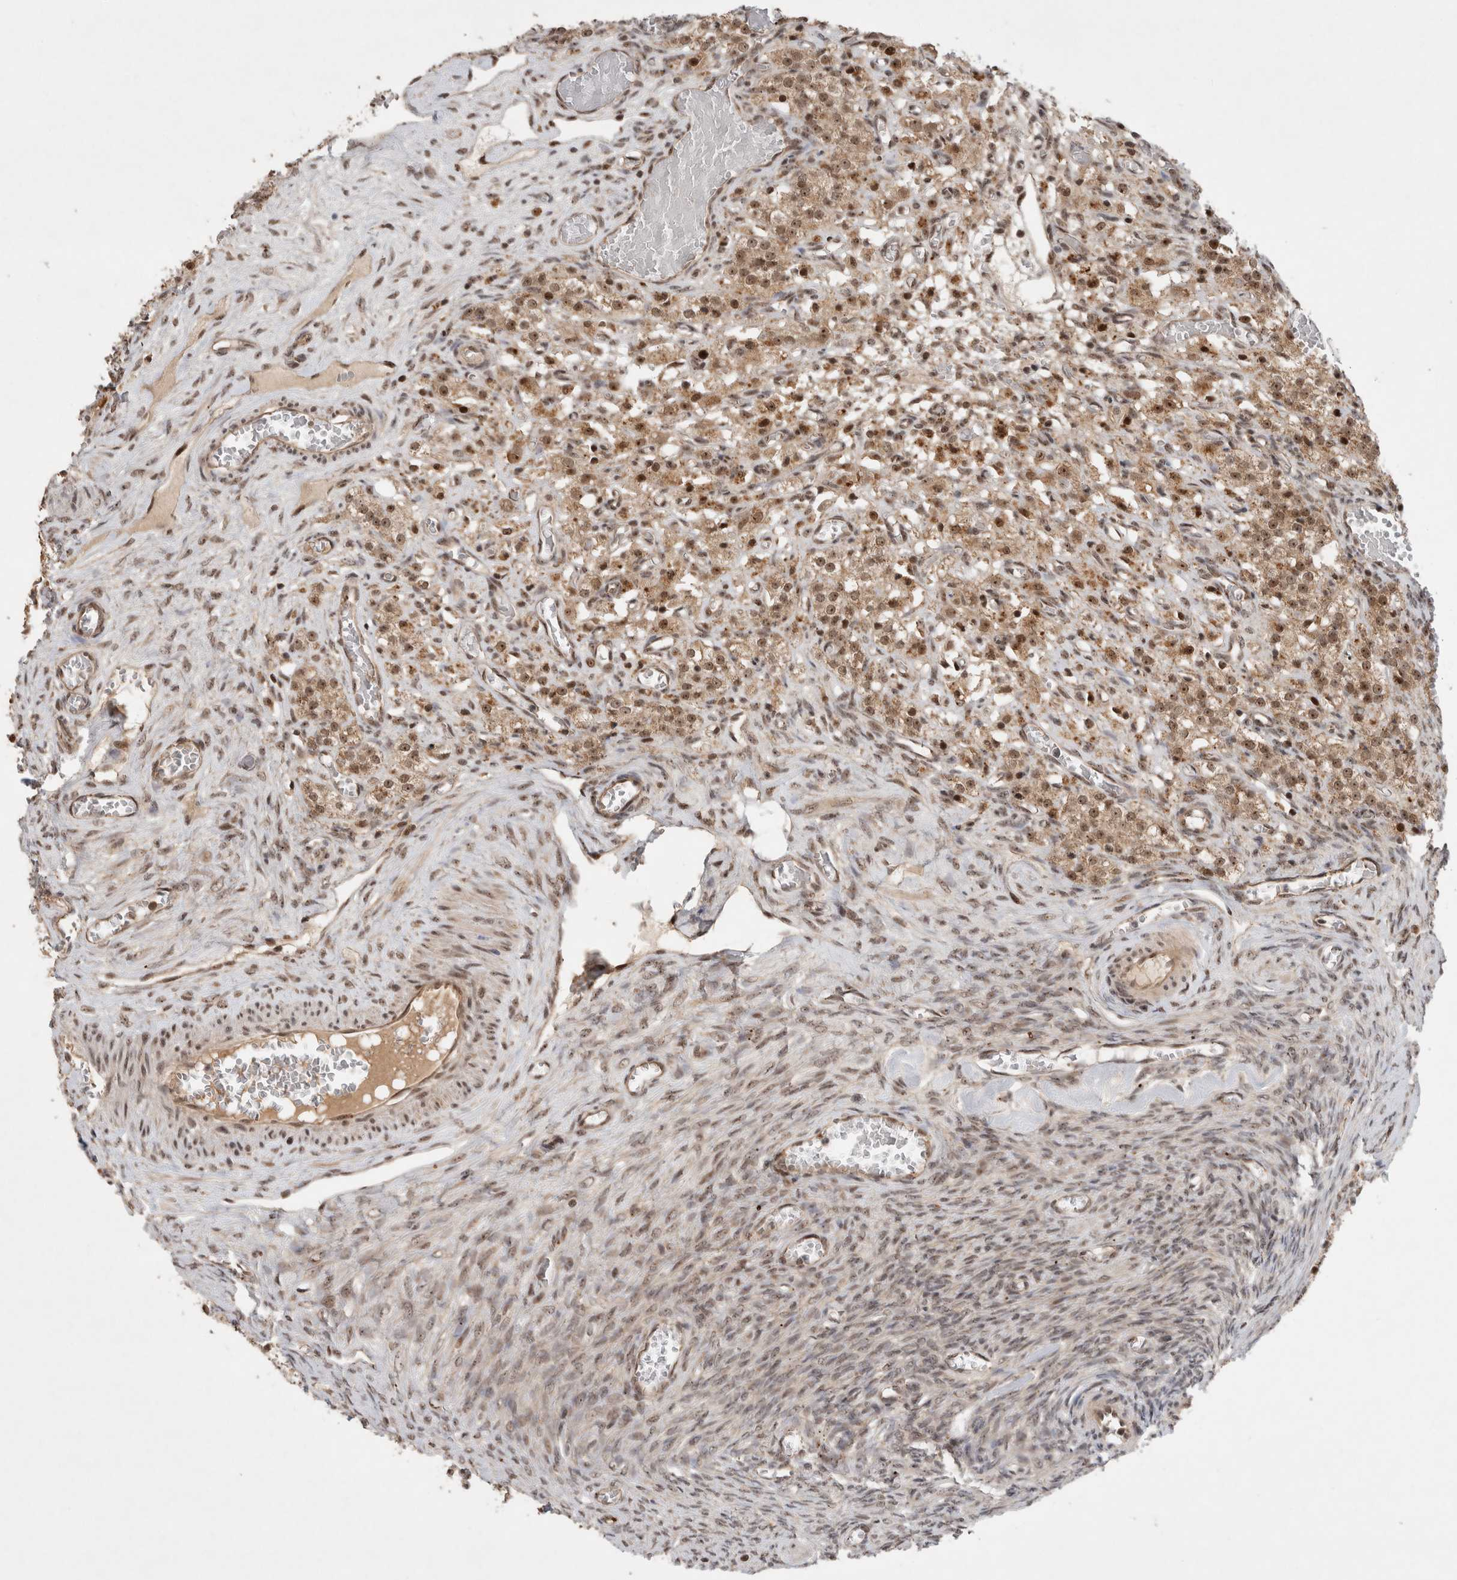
{"staining": {"intensity": "moderate", "quantity": ">75%", "location": "cytoplasmic/membranous,nuclear"}, "tissue": "ovary", "cell_type": "Follicle cells", "image_type": "normal", "snomed": [{"axis": "morphology", "description": "Normal tissue, NOS"}, {"axis": "topography", "description": "Ovary"}], "caption": "Follicle cells show moderate cytoplasmic/membranous,nuclear expression in about >75% of cells in normal ovary.", "gene": "MPHOSPH6", "patient": {"sex": "female", "age": 27}}